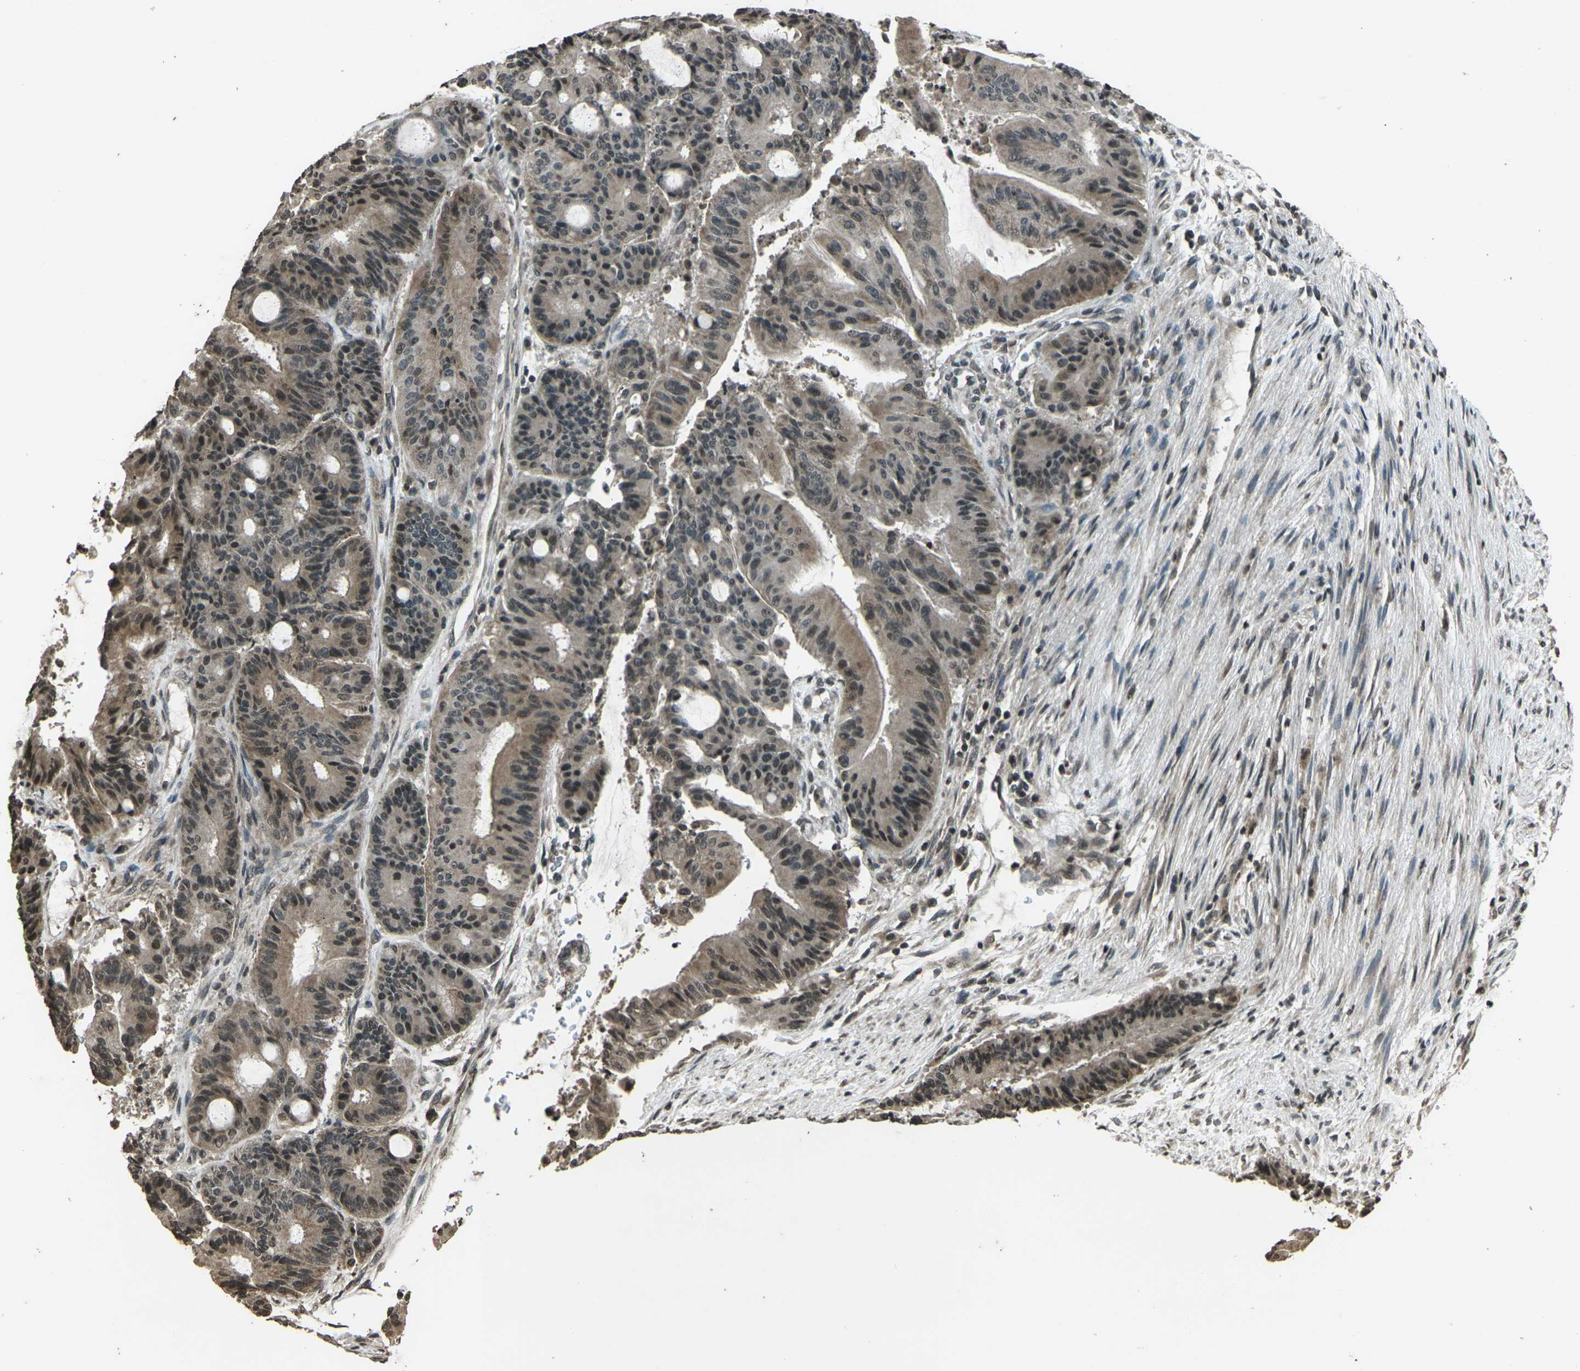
{"staining": {"intensity": "moderate", "quantity": ">75%", "location": "cytoplasmic/membranous,nuclear"}, "tissue": "liver cancer", "cell_type": "Tumor cells", "image_type": "cancer", "snomed": [{"axis": "morphology", "description": "Cholangiocarcinoma"}, {"axis": "topography", "description": "Liver"}], "caption": "Immunohistochemistry staining of liver cancer (cholangiocarcinoma), which demonstrates medium levels of moderate cytoplasmic/membranous and nuclear positivity in approximately >75% of tumor cells indicating moderate cytoplasmic/membranous and nuclear protein positivity. The staining was performed using DAB (brown) for protein detection and nuclei were counterstained in hematoxylin (blue).", "gene": "PRPF8", "patient": {"sex": "female", "age": 73}}